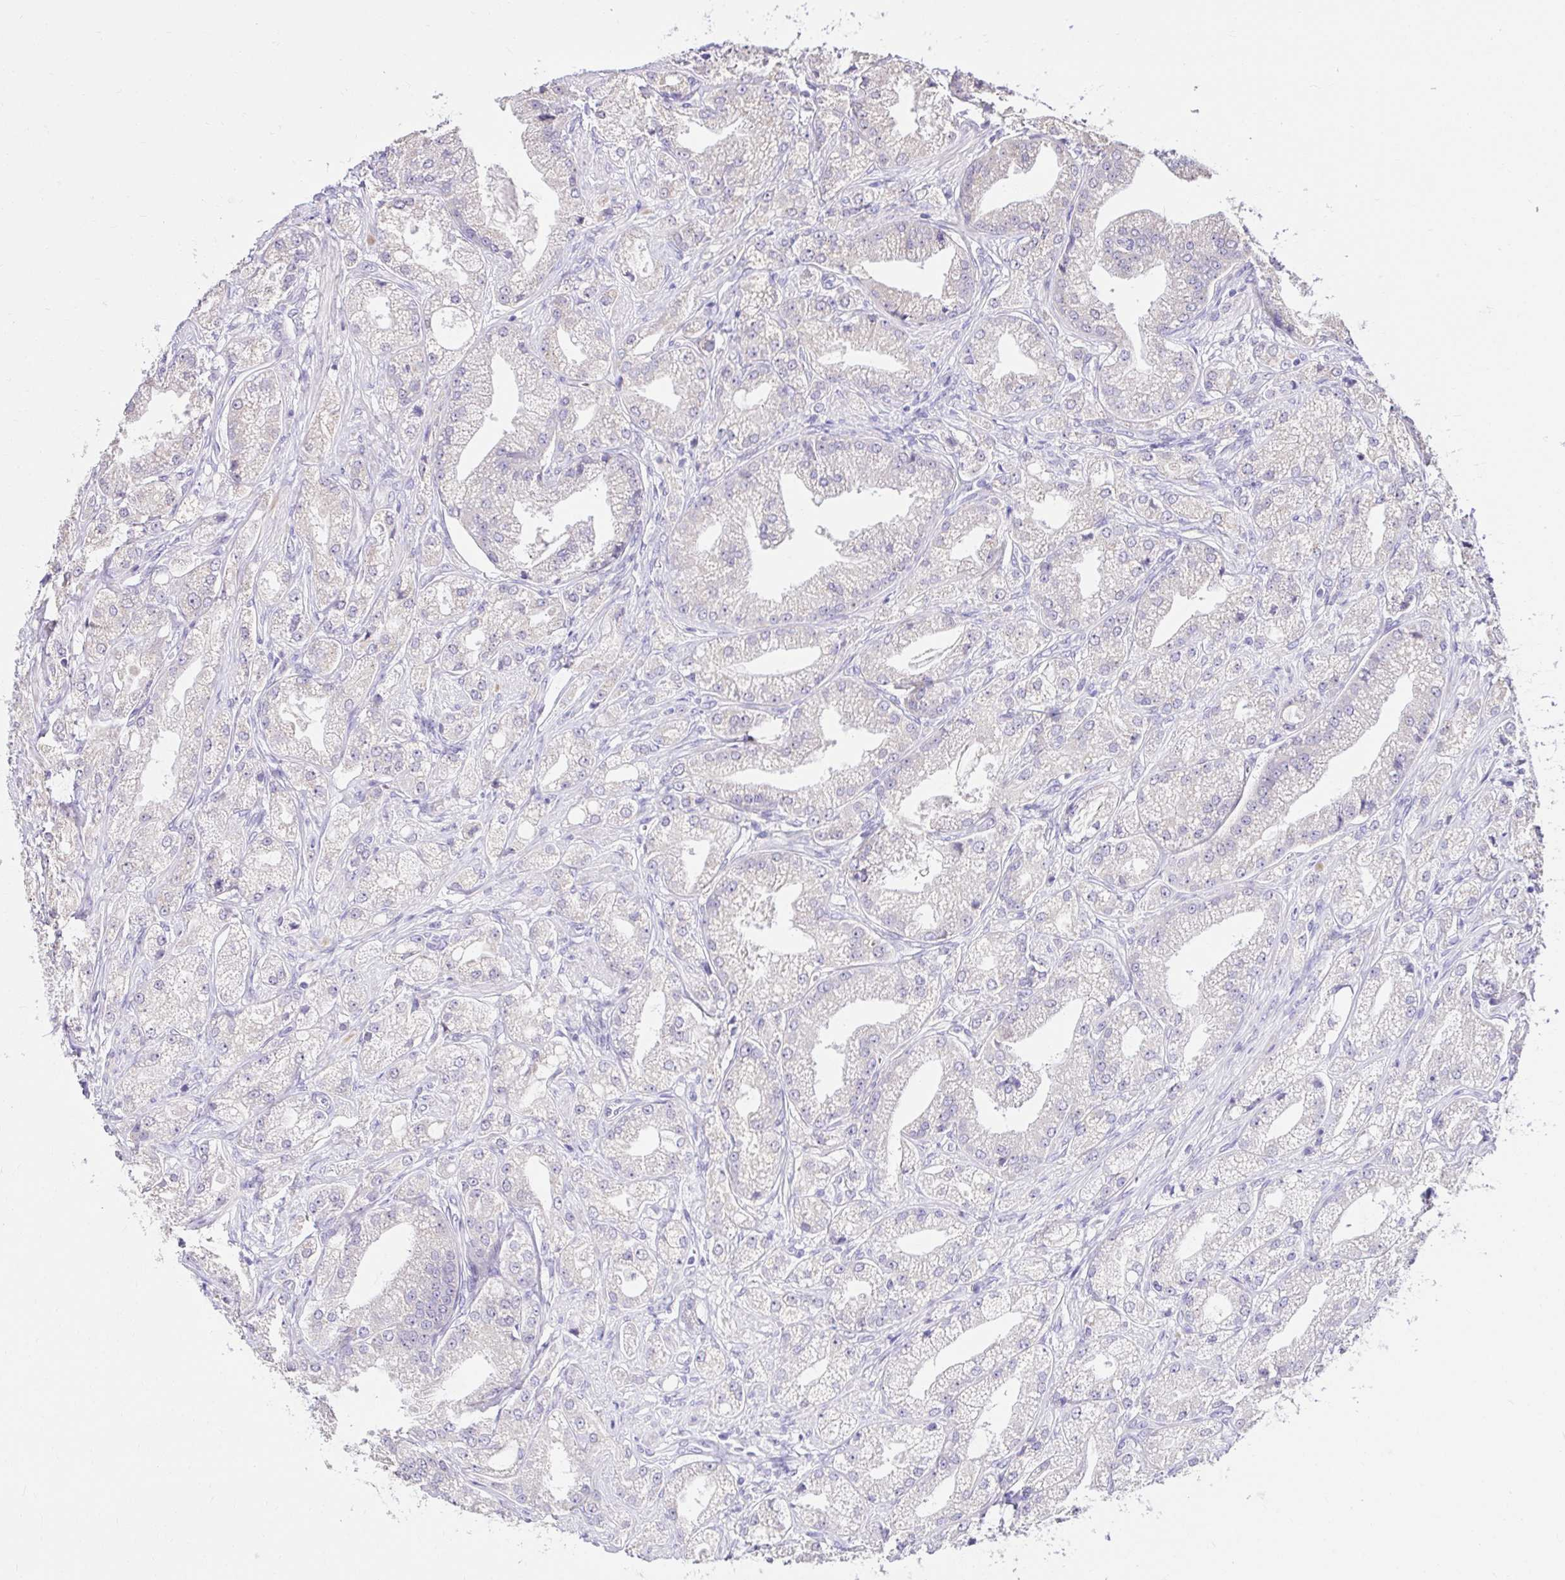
{"staining": {"intensity": "negative", "quantity": "none", "location": "none"}, "tissue": "prostate cancer", "cell_type": "Tumor cells", "image_type": "cancer", "snomed": [{"axis": "morphology", "description": "Adenocarcinoma, High grade"}, {"axis": "topography", "description": "Prostate"}], "caption": "Prostate cancer stained for a protein using IHC displays no positivity tumor cells.", "gene": "KIAA1210", "patient": {"sex": "male", "age": 61}}